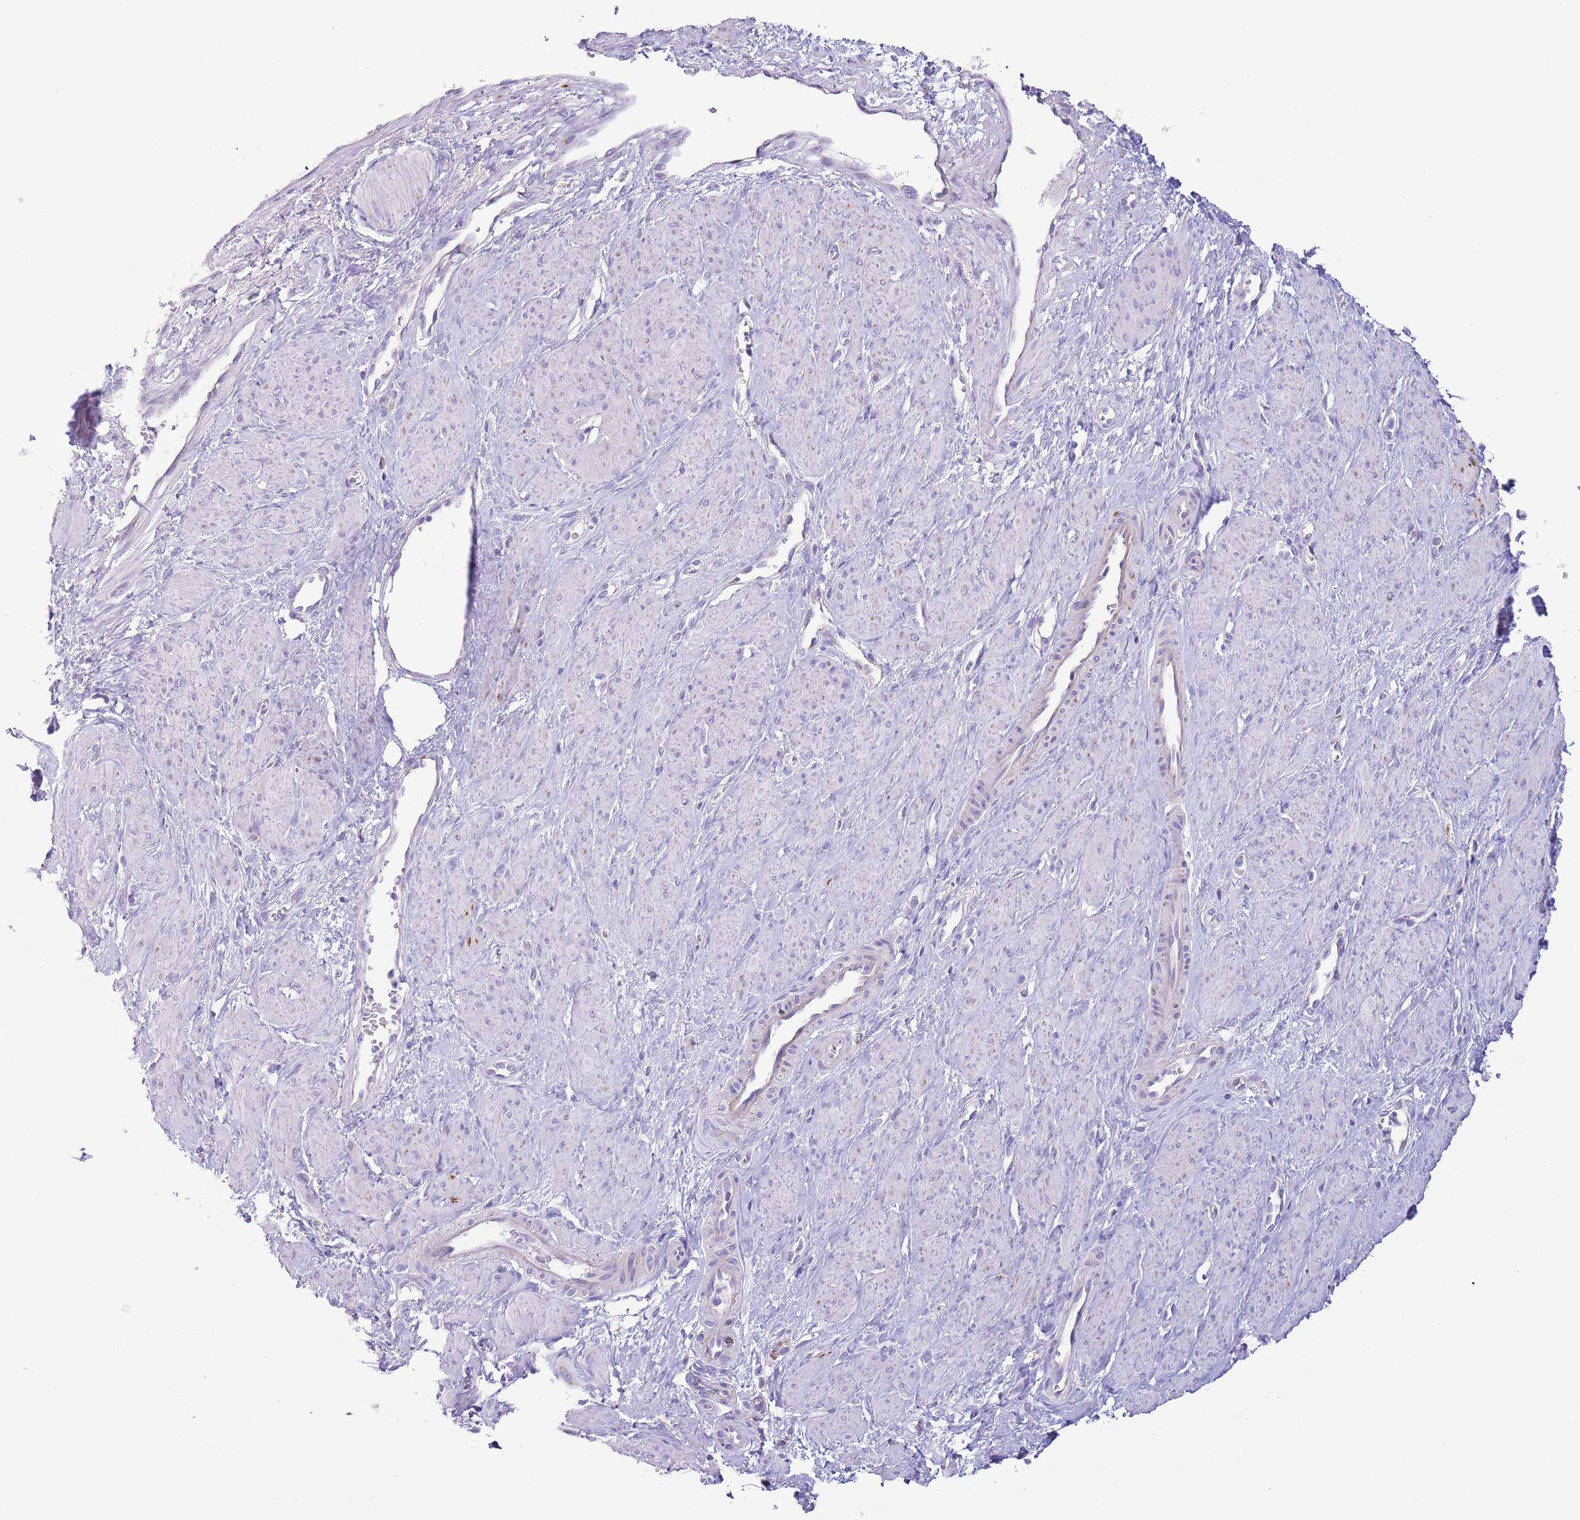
{"staining": {"intensity": "negative", "quantity": "none", "location": "none"}, "tissue": "smooth muscle", "cell_type": "Smooth muscle cells", "image_type": "normal", "snomed": [{"axis": "morphology", "description": "Normal tissue, NOS"}, {"axis": "topography", "description": "Smooth muscle"}, {"axis": "topography", "description": "Uterus"}], "caption": "A micrograph of smooth muscle stained for a protein demonstrates no brown staining in smooth muscle cells. (DAB (3,3'-diaminobenzidine) IHC with hematoxylin counter stain).", "gene": "ATP6V1B1", "patient": {"sex": "female", "age": 39}}